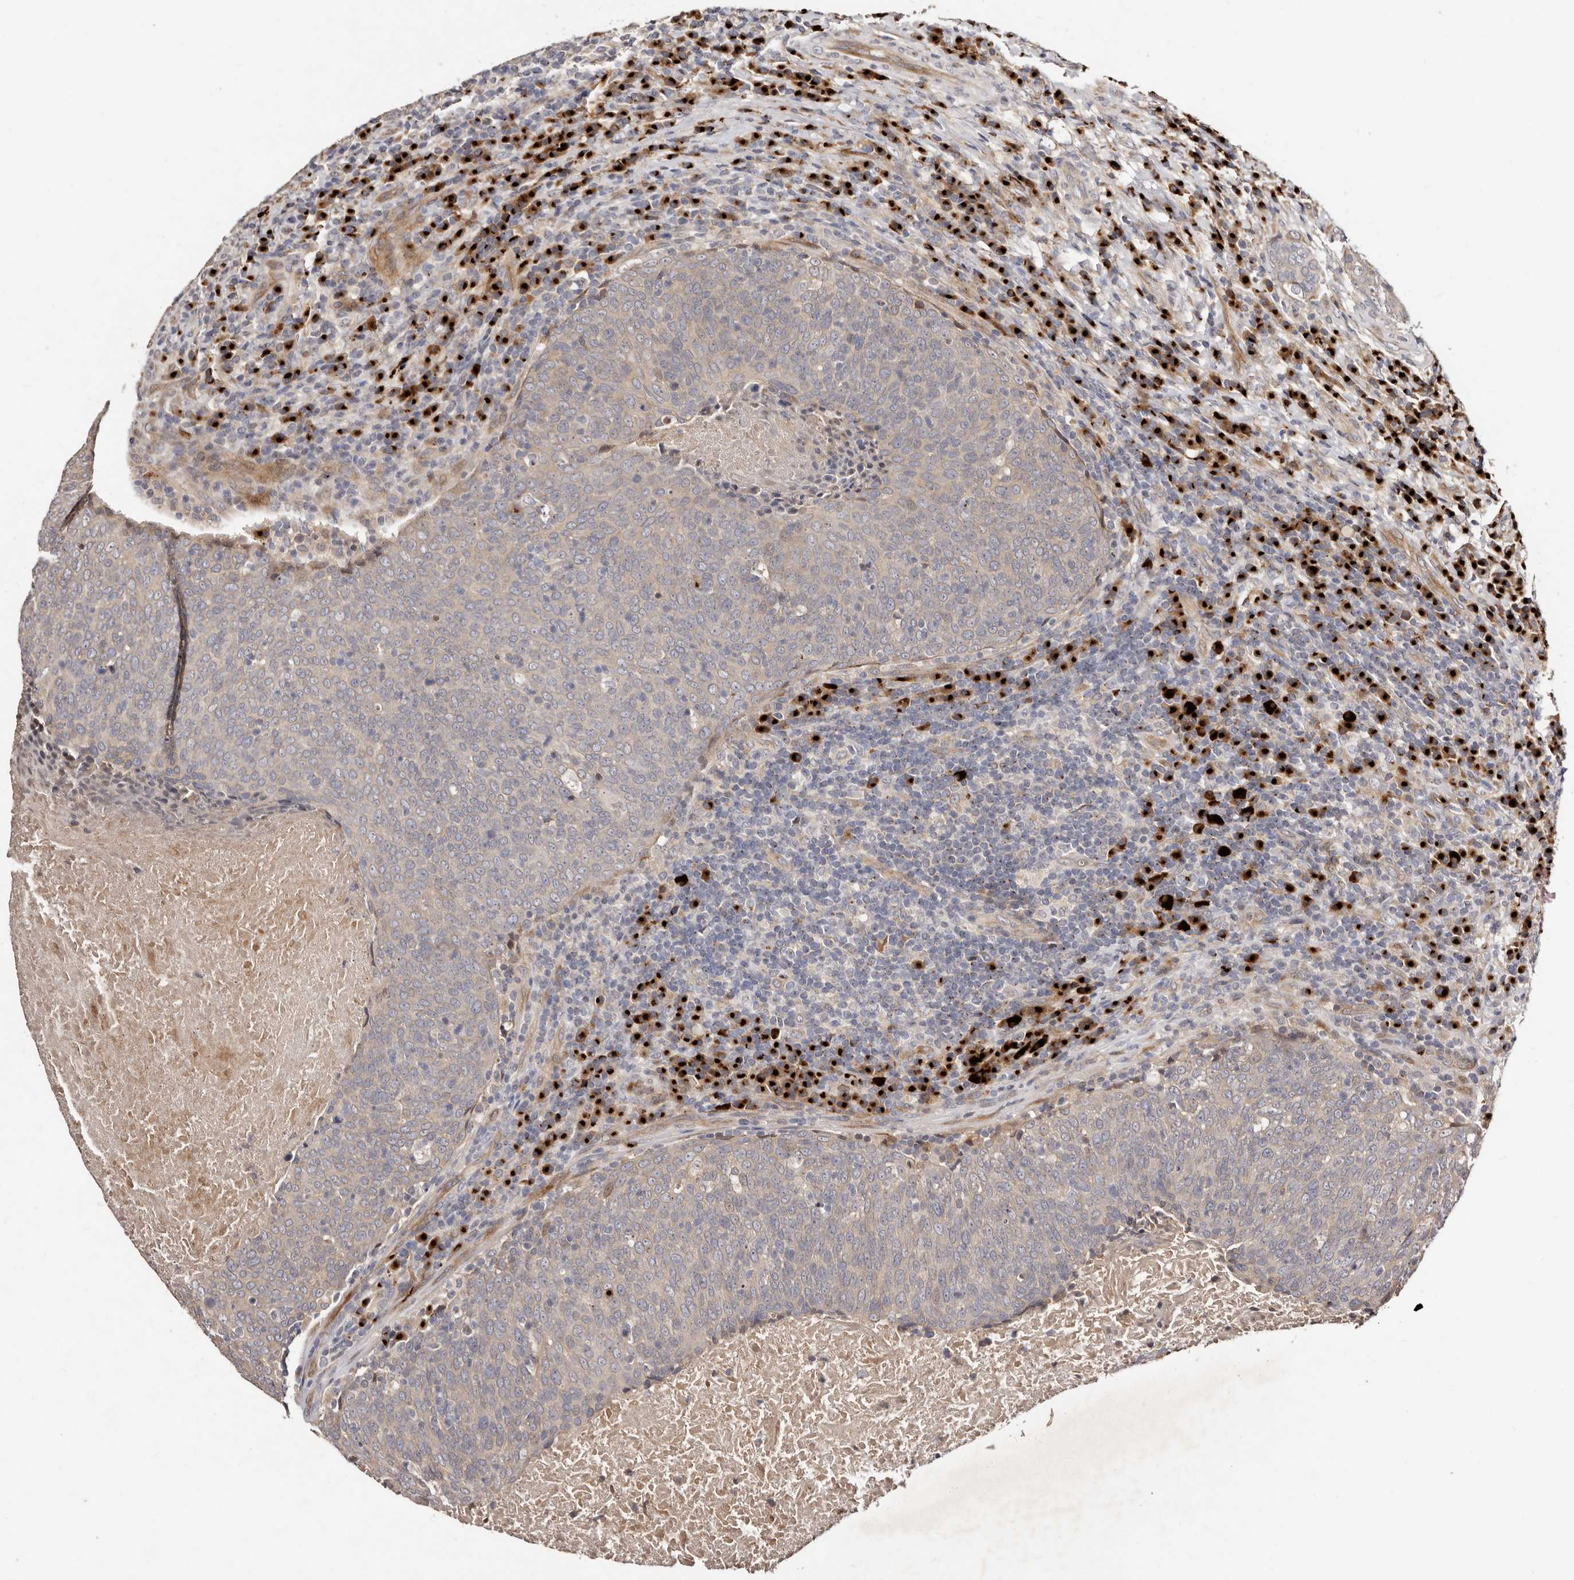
{"staining": {"intensity": "weak", "quantity": "<25%", "location": "cytoplasmic/membranous"}, "tissue": "head and neck cancer", "cell_type": "Tumor cells", "image_type": "cancer", "snomed": [{"axis": "morphology", "description": "Squamous cell carcinoma, NOS"}, {"axis": "morphology", "description": "Squamous cell carcinoma, metastatic, NOS"}, {"axis": "topography", "description": "Lymph node"}, {"axis": "topography", "description": "Head-Neck"}], "caption": "Immunohistochemical staining of human squamous cell carcinoma (head and neck) exhibits no significant positivity in tumor cells. Brightfield microscopy of immunohistochemistry (IHC) stained with DAB (3,3'-diaminobenzidine) (brown) and hematoxylin (blue), captured at high magnification.", "gene": "DACT2", "patient": {"sex": "male", "age": 62}}